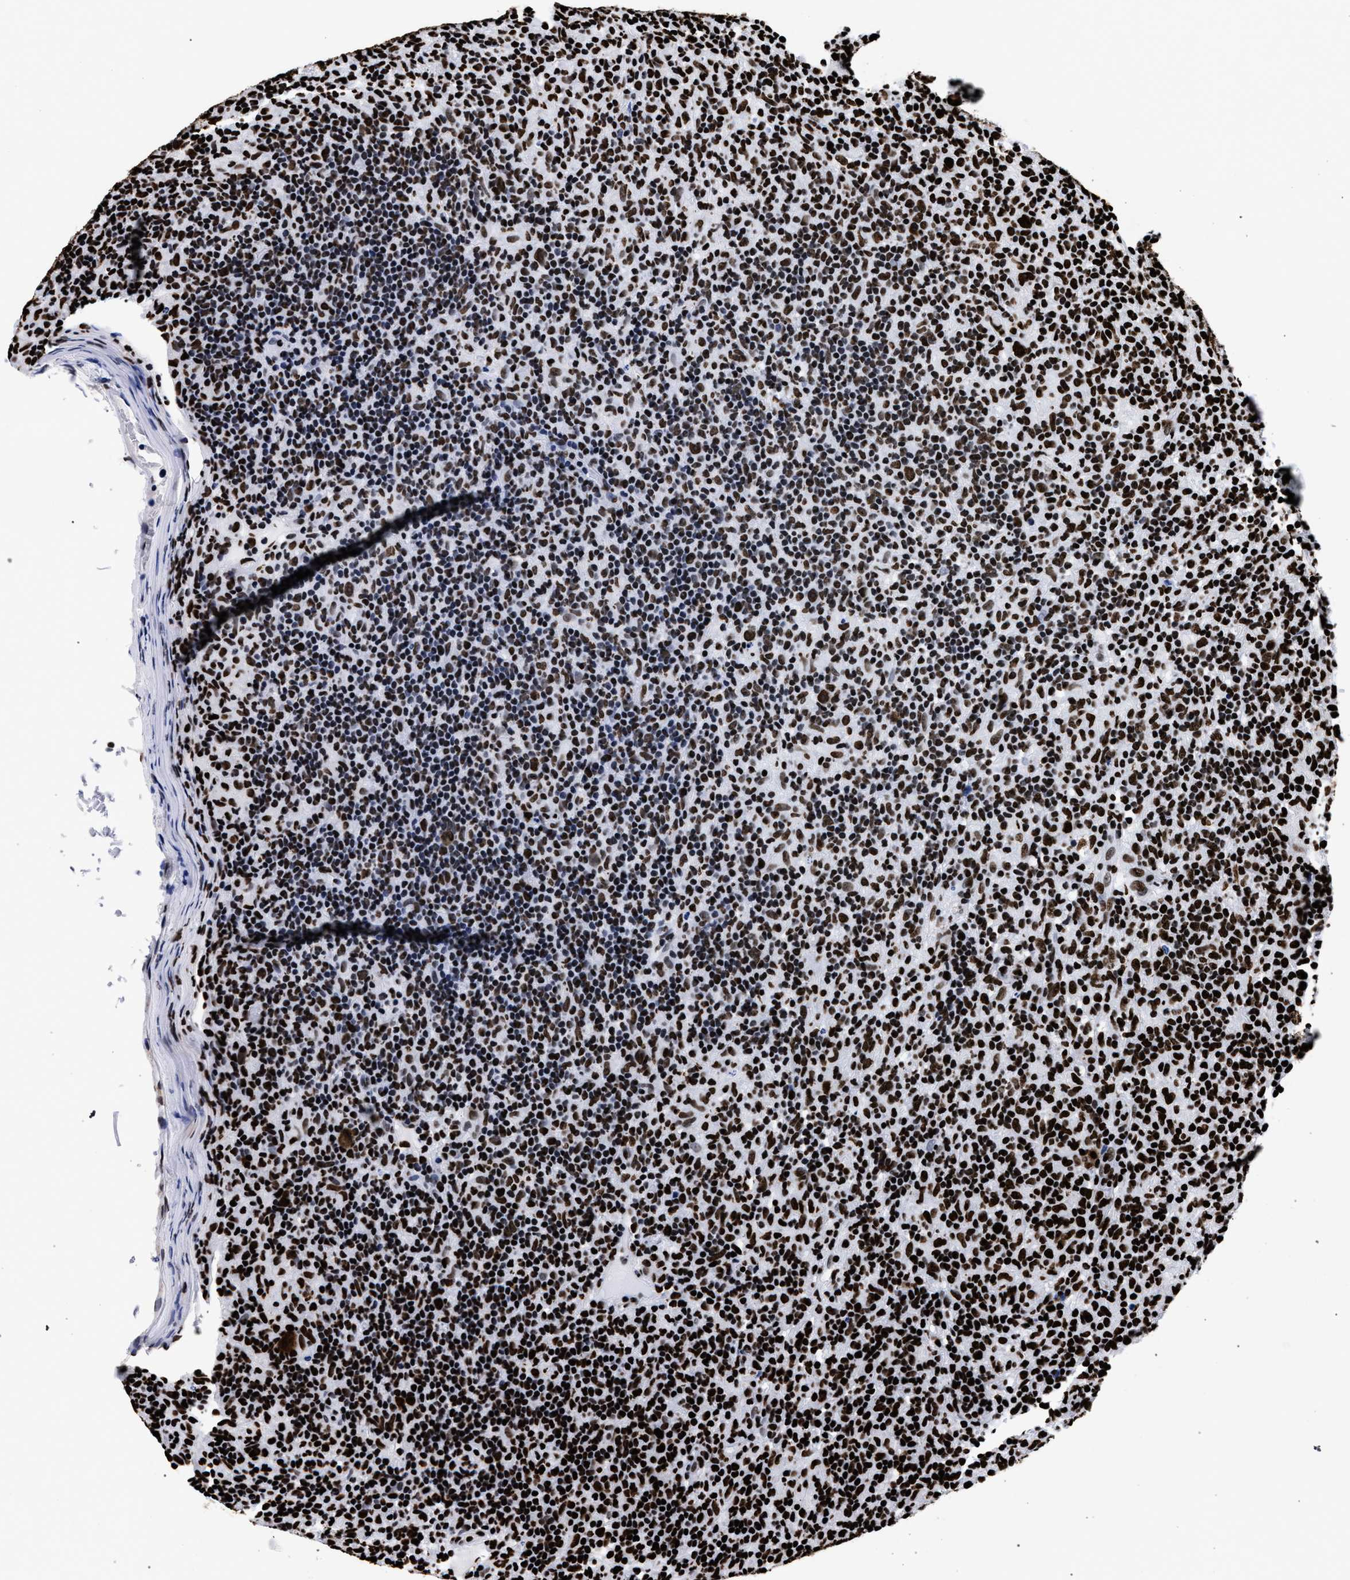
{"staining": {"intensity": "strong", "quantity": ">75%", "location": "nuclear"}, "tissue": "lymphoma", "cell_type": "Tumor cells", "image_type": "cancer", "snomed": [{"axis": "morphology", "description": "Hodgkin's disease, NOS"}, {"axis": "topography", "description": "Lymph node"}], "caption": "IHC of lymphoma displays high levels of strong nuclear staining in about >75% of tumor cells.", "gene": "HNRNPA1", "patient": {"sex": "male", "age": 70}}